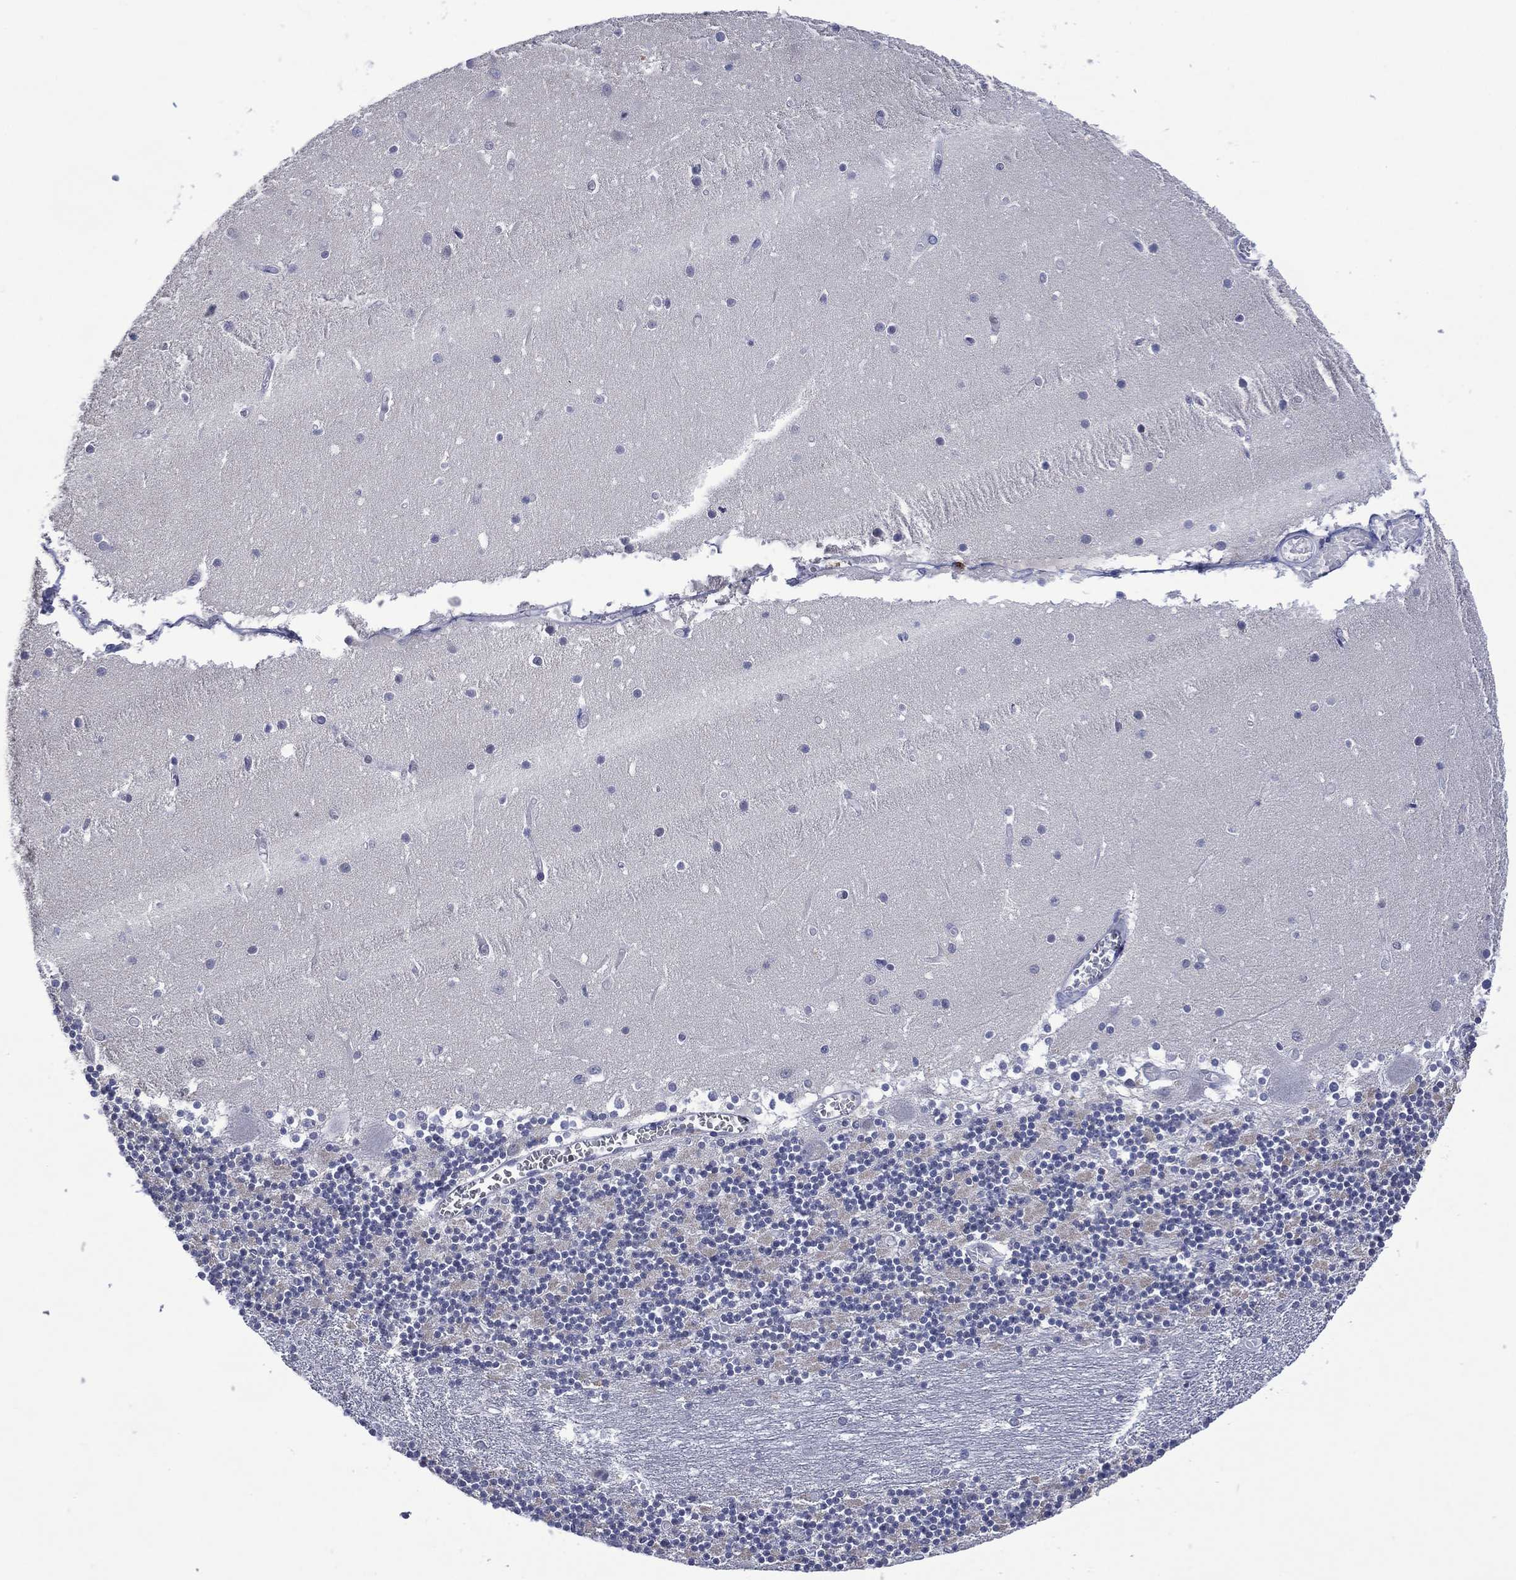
{"staining": {"intensity": "negative", "quantity": "none", "location": "none"}, "tissue": "cerebellum", "cell_type": "Cells in granular layer", "image_type": "normal", "snomed": [{"axis": "morphology", "description": "Normal tissue, NOS"}, {"axis": "topography", "description": "Cerebellum"}], "caption": "Cerebellum stained for a protein using IHC reveals no staining cells in granular layer.", "gene": "ASB10", "patient": {"sex": "female", "age": 28}}